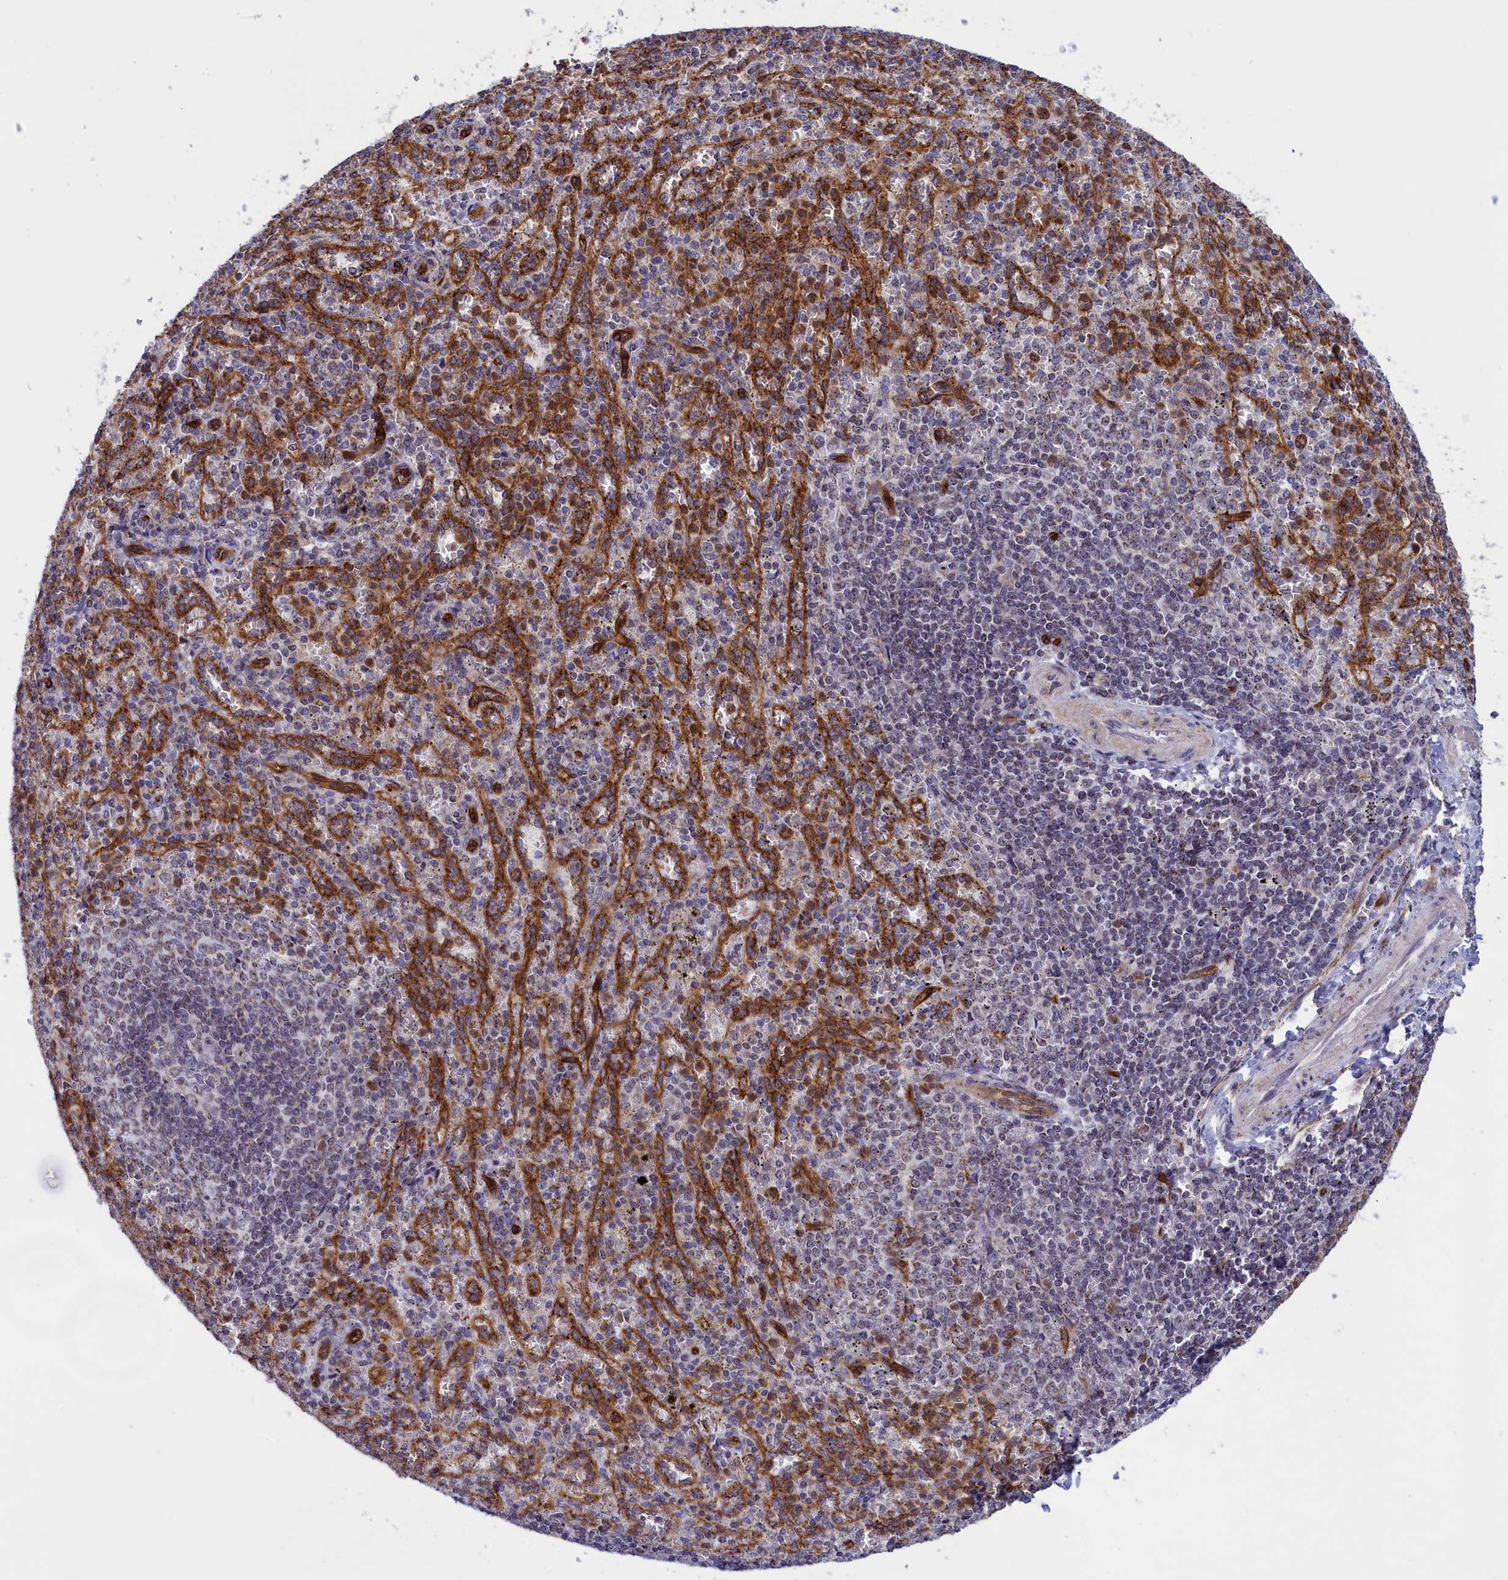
{"staining": {"intensity": "moderate", "quantity": "<25%", "location": "cytoplasmic/membranous"}, "tissue": "spleen", "cell_type": "Cells in red pulp", "image_type": "normal", "snomed": [{"axis": "morphology", "description": "Normal tissue, NOS"}, {"axis": "topography", "description": "Spleen"}], "caption": "About <25% of cells in red pulp in unremarkable spleen display moderate cytoplasmic/membranous protein expression as visualized by brown immunohistochemical staining.", "gene": "MPND", "patient": {"sex": "female", "age": 21}}